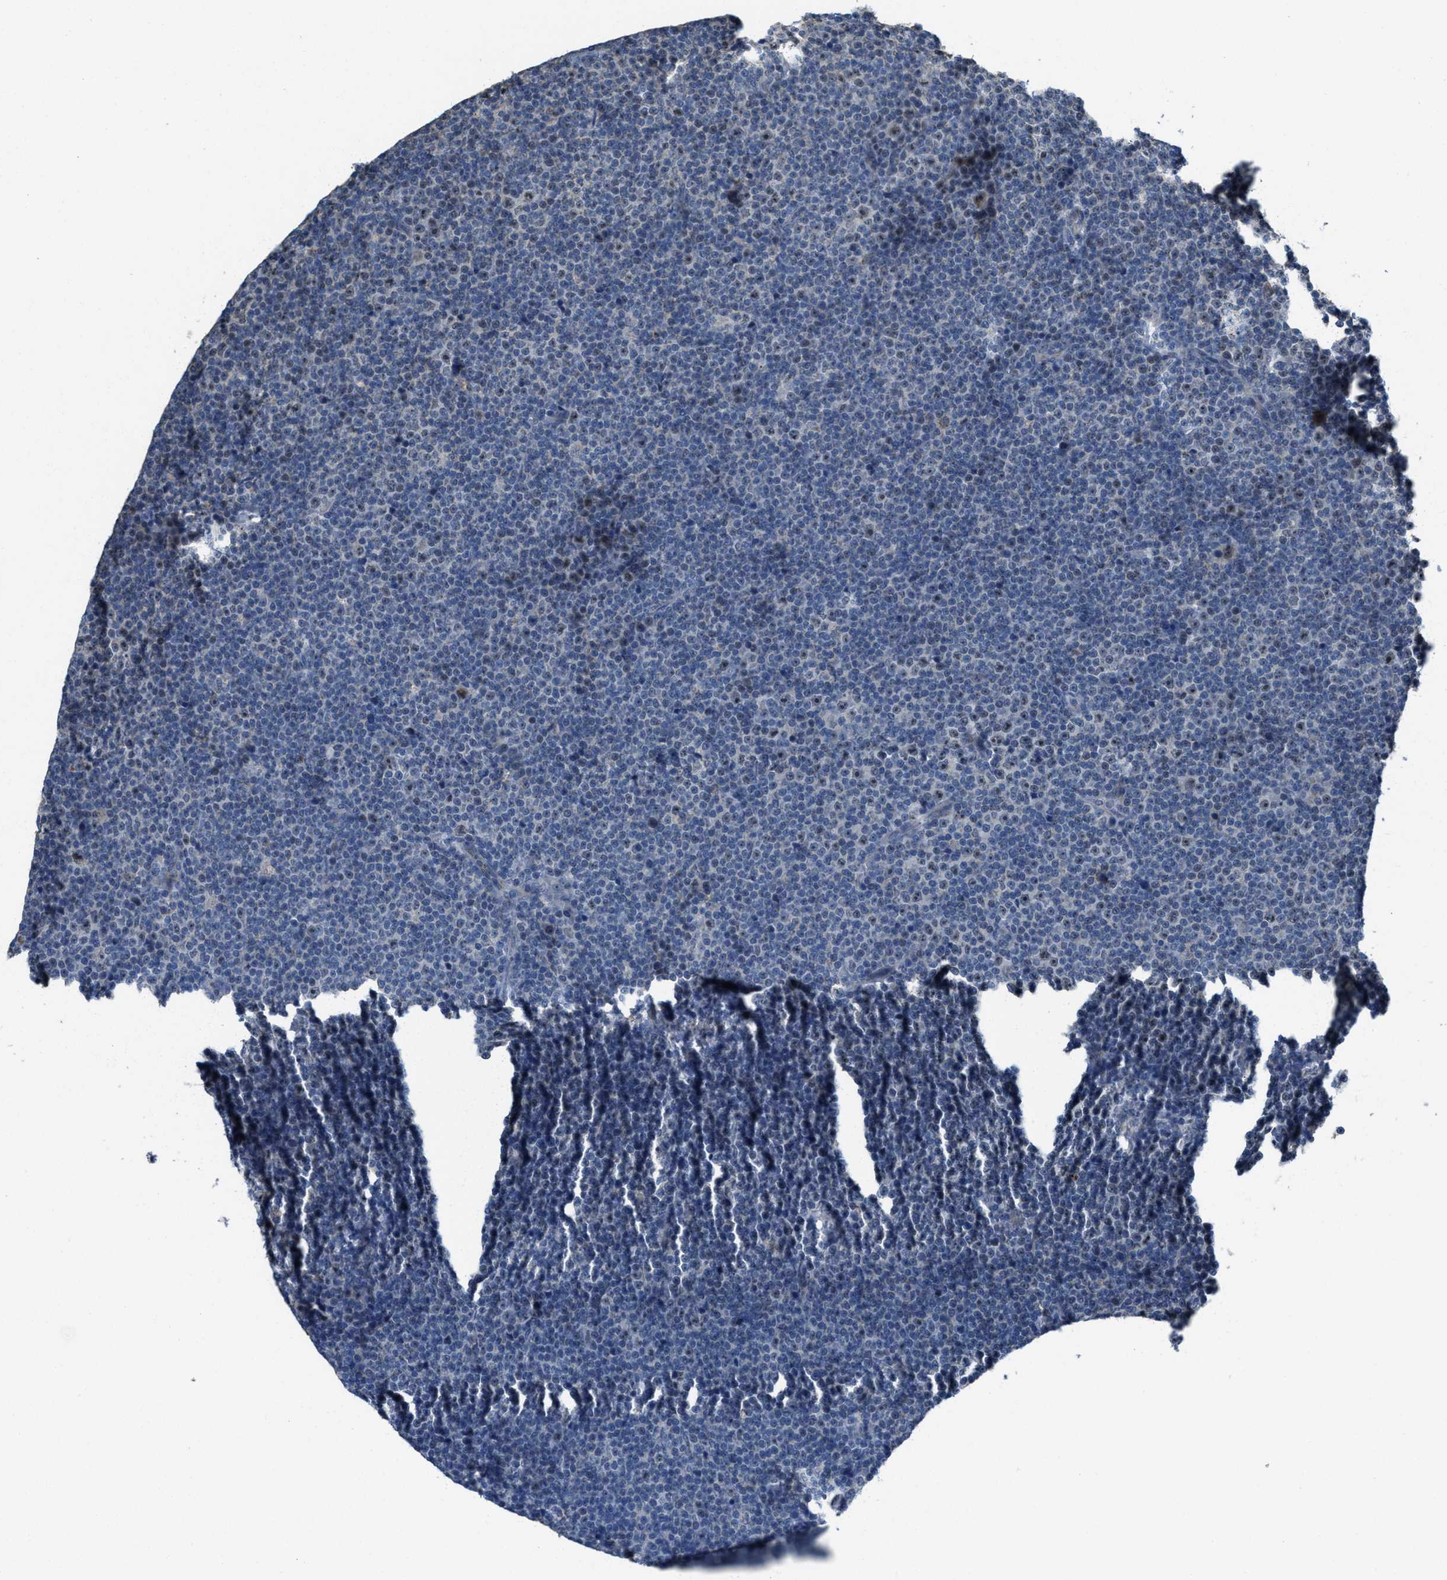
{"staining": {"intensity": "weak", "quantity": "25%-75%", "location": "nuclear"}, "tissue": "lymphoma", "cell_type": "Tumor cells", "image_type": "cancer", "snomed": [{"axis": "morphology", "description": "Malignant lymphoma, non-Hodgkin's type, Low grade"}, {"axis": "topography", "description": "Lymph node"}], "caption": "A micrograph showing weak nuclear staining in about 25%-75% of tumor cells in malignant lymphoma, non-Hodgkin's type (low-grade), as visualized by brown immunohistochemical staining.", "gene": "ZNF783", "patient": {"sex": "female", "age": 67}}